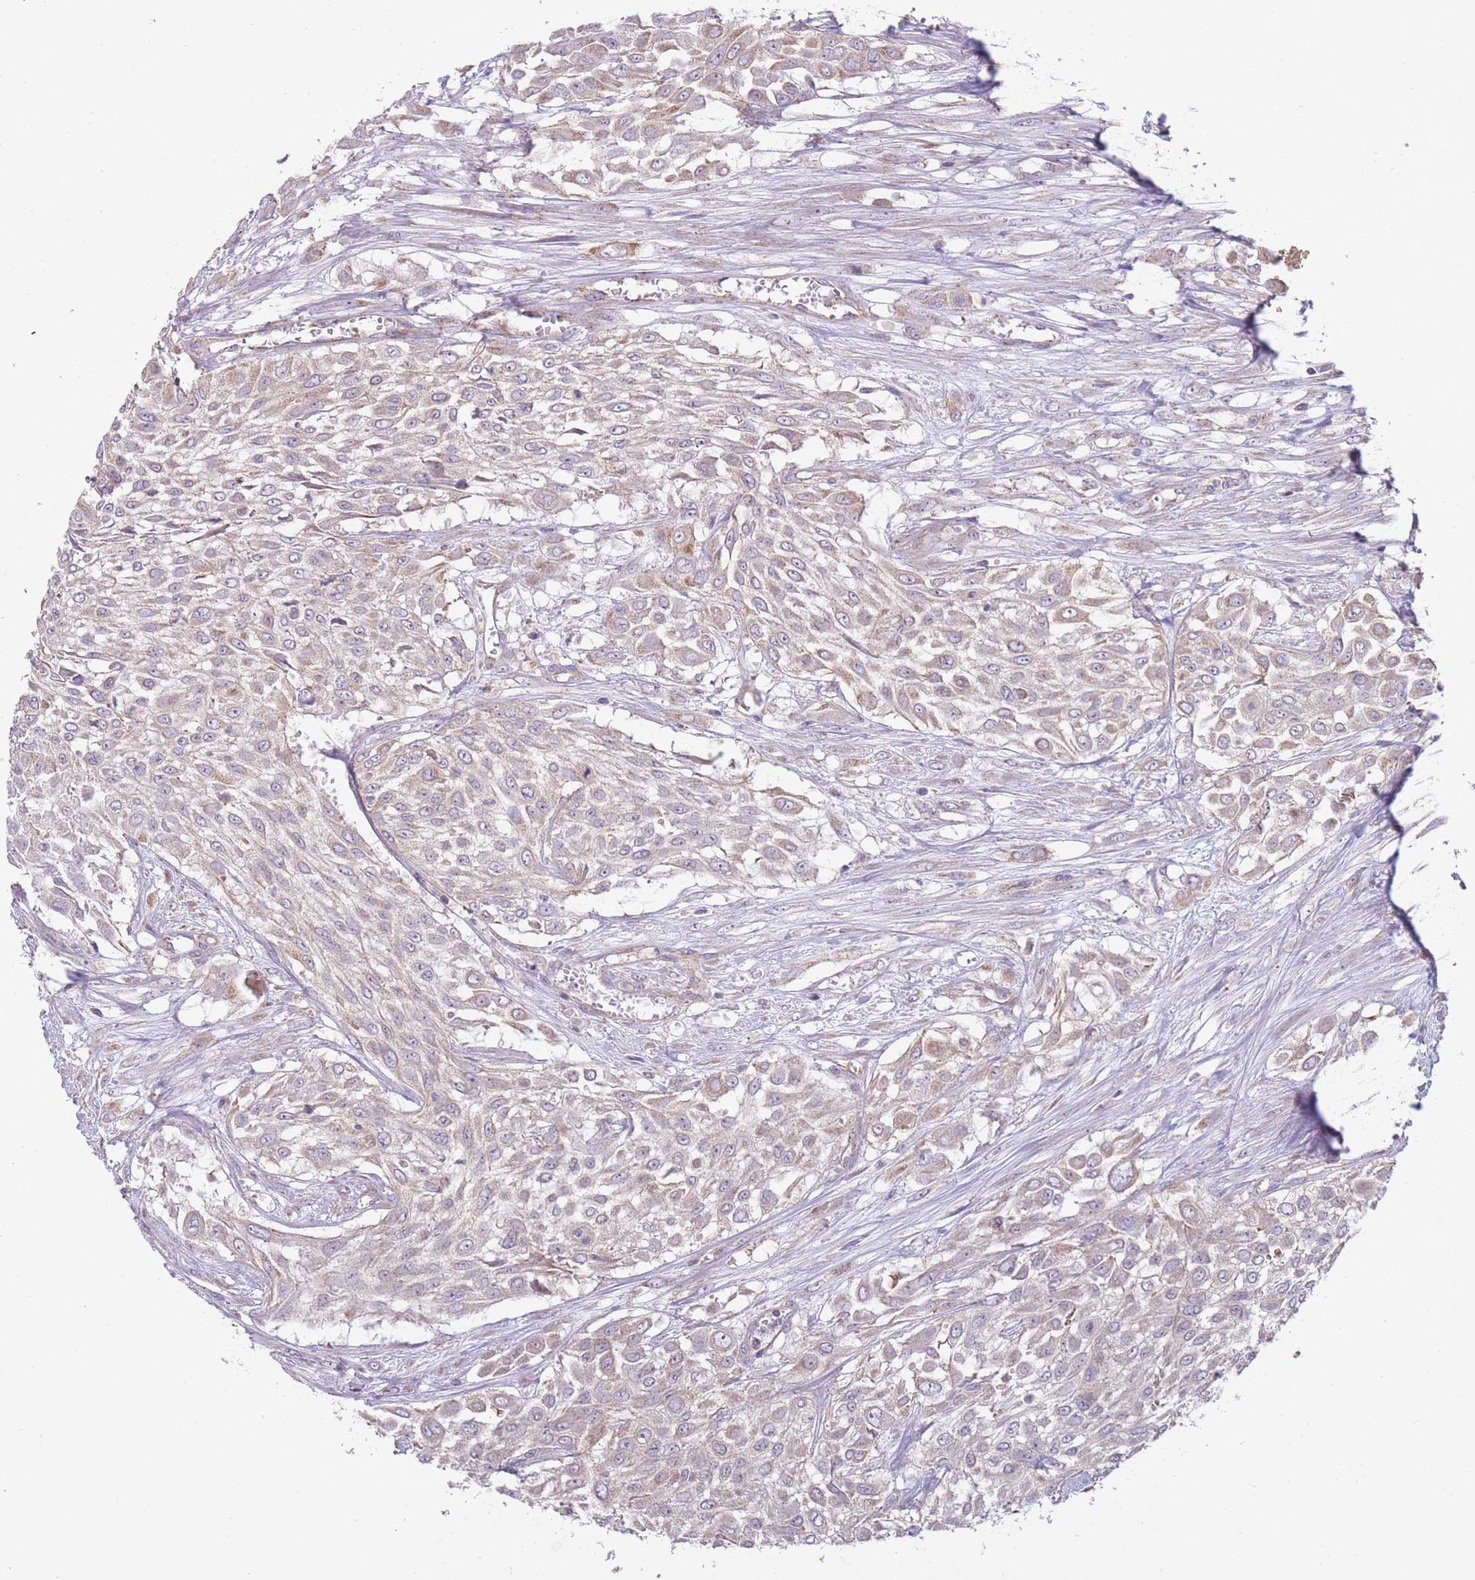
{"staining": {"intensity": "weak", "quantity": "25%-75%", "location": "cytoplasmic/membranous"}, "tissue": "urothelial cancer", "cell_type": "Tumor cells", "image_type": "cancer", "snomed": [{"axis": "morphology", "description": "Urothelial carcinoma, High grade"}, {"axis": "topography", "description": "Urinary bladder"}], "caption": "A brown stain highlights weak cytoplasmic/membranous positivity of a protein in urothelial cancer tumor cells.", "gene": "NDUFA9", "patient": {"sex": "male", "age": 57}}